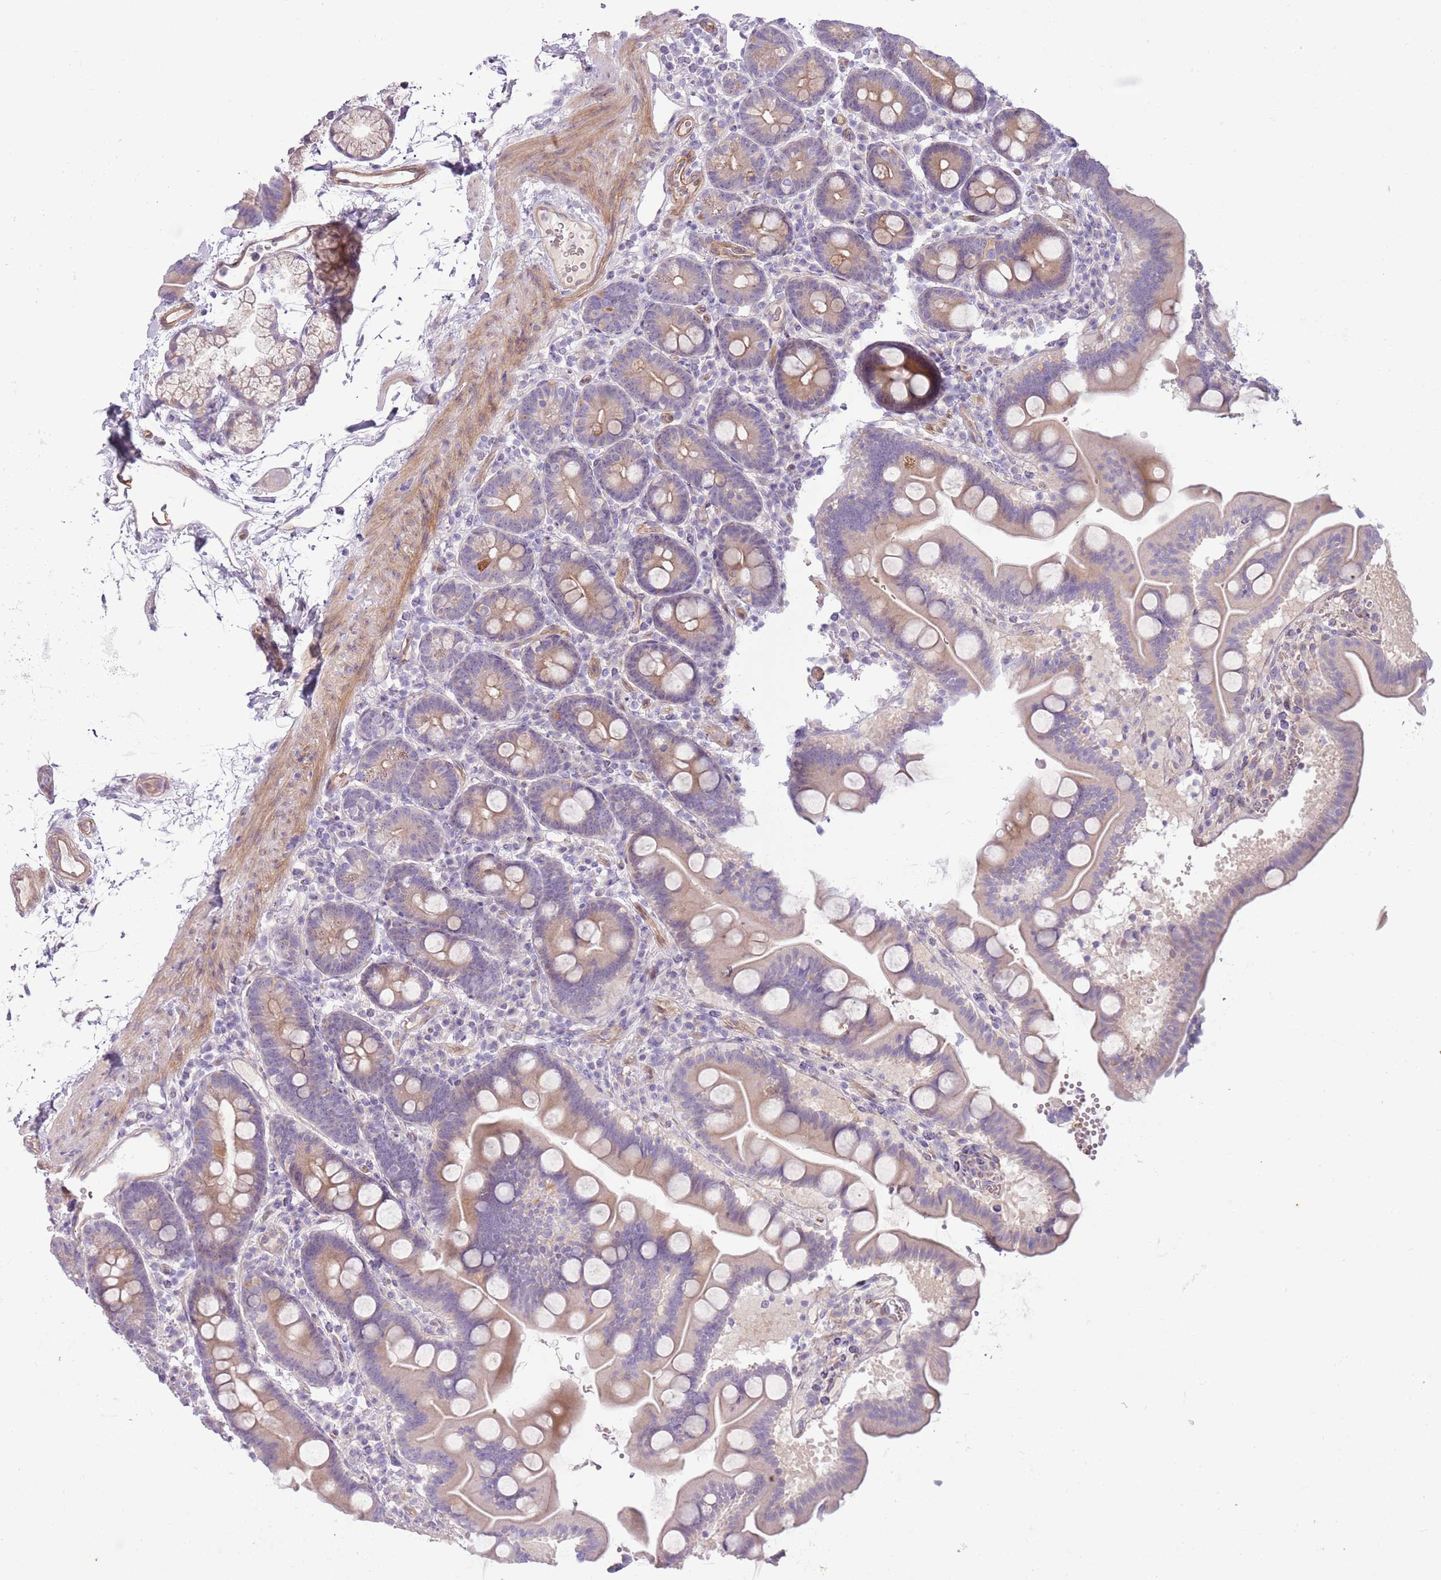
{"staining": {"intensity": "weak", "quantity": "25%-75%", "location": "cytoplasmic/membranous"}, "tissue": "duodenum", "cell_type": "Glandular cells", "image_type": "normal", "snomed": [{"axis": "morphology", "description": "Normal tissue, NOS"}, {"axis": "topography", "description": "Duodenum"}], "caption": "This photomicrograph exhibits normal duodenum stained with IHC to label a protein in brown. The cytoplasmic/membranous of glandular cells show weak positivity for the protein. Nuclei are counter-stained blue.", "gene": "MRO", "patient": {"sex": "male", "age": 54}}